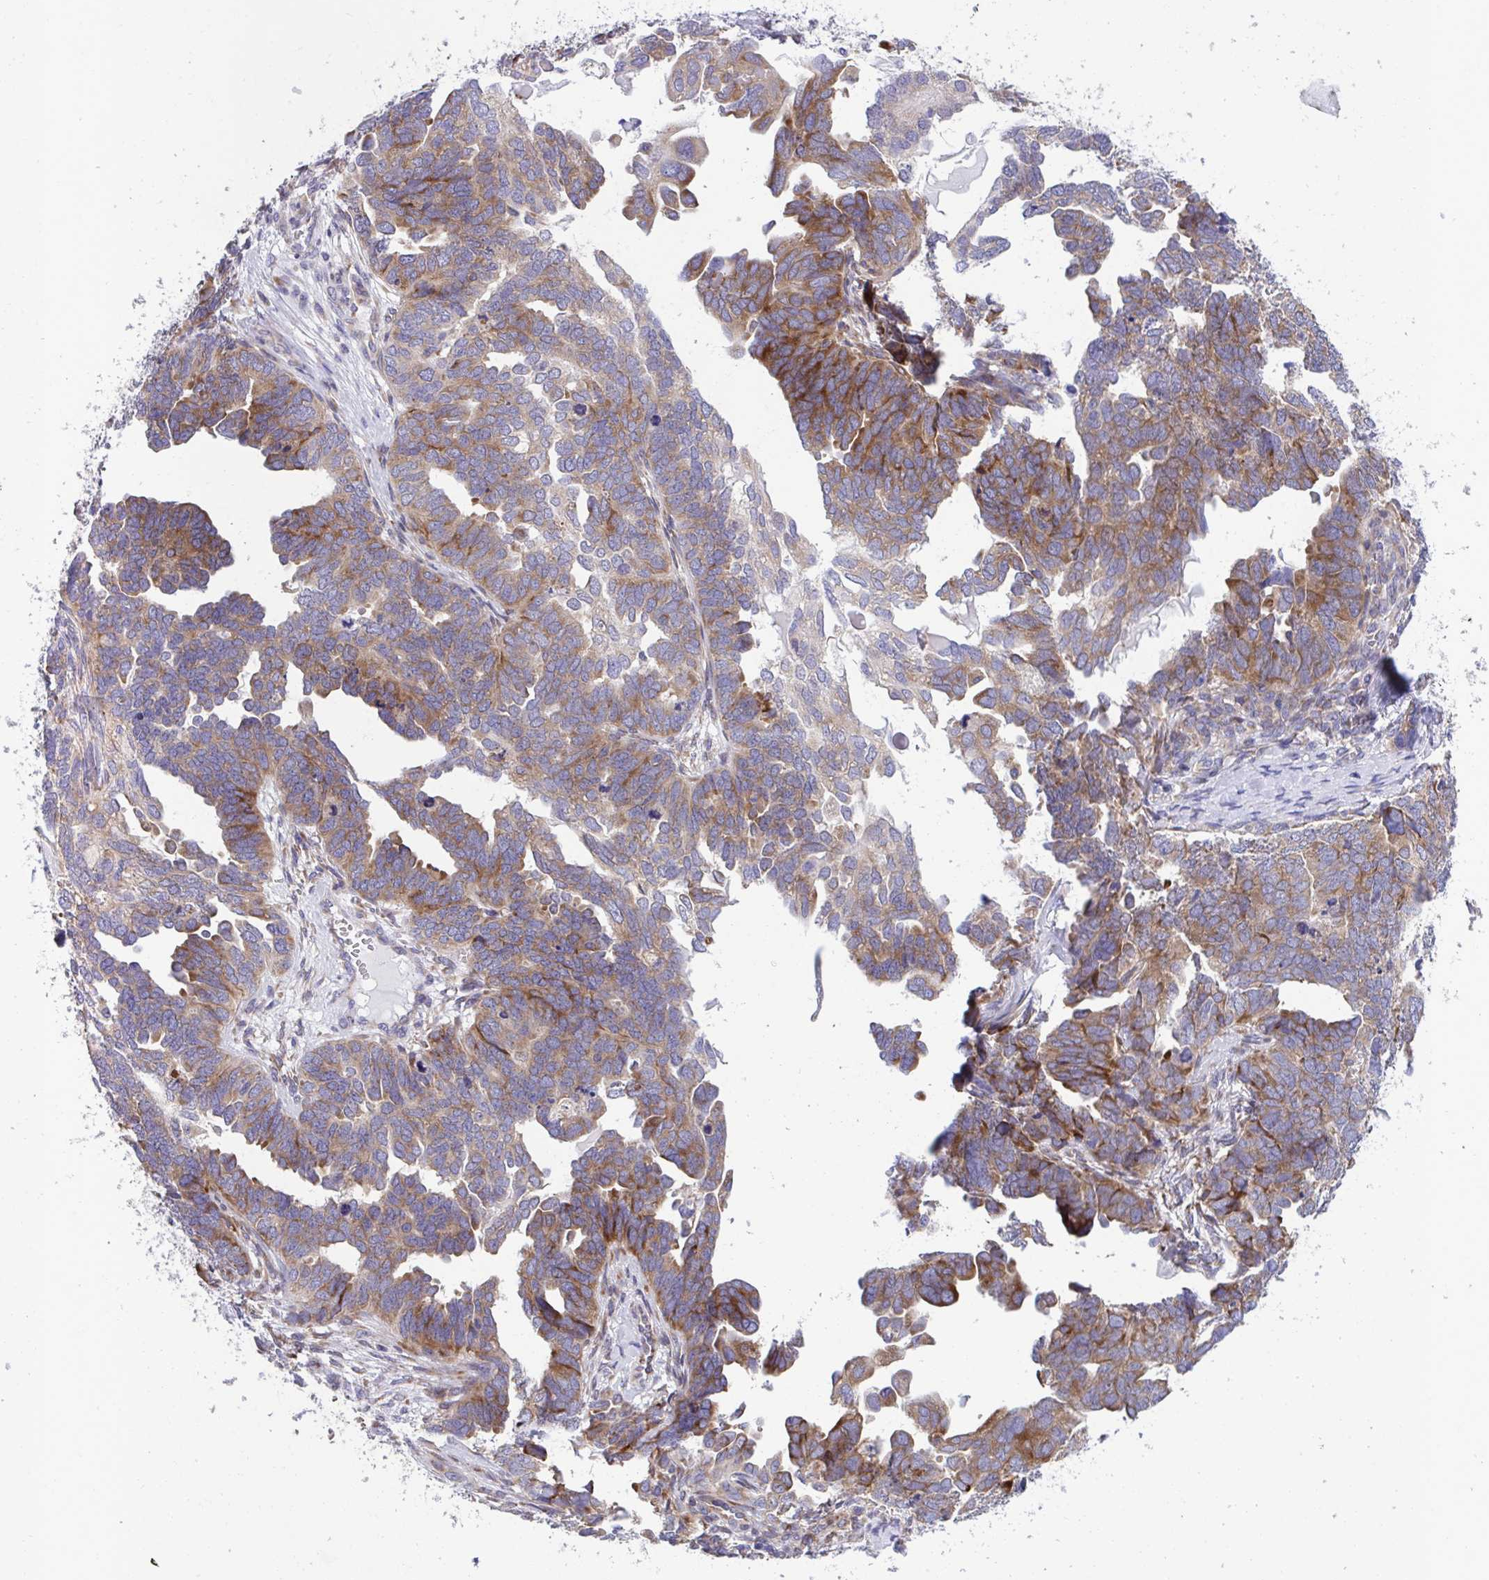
{"staining": {"intensity": "moderate", "quantity": ">75%", "location": "cytoplasmic/membranous"}, "tissue": "ovarian cancer", "cell_type": "Tumor cells", "image_type": "cancer", "snomed": [{"axis": "morphology", "description": "Cystadenocarcinoma, serous, NOS"}, {"axis": "topography", "description": "Ovary"}], "caption": "Immunohistochemical staining of ovarian serous cystadenocarcinoma demonstrates medium levels of moderate cytoplasmic/membranous positivity in about >75% of tumor cells.", "gene": "RPS15", "patient": {"sex": "female", "age": 51}}